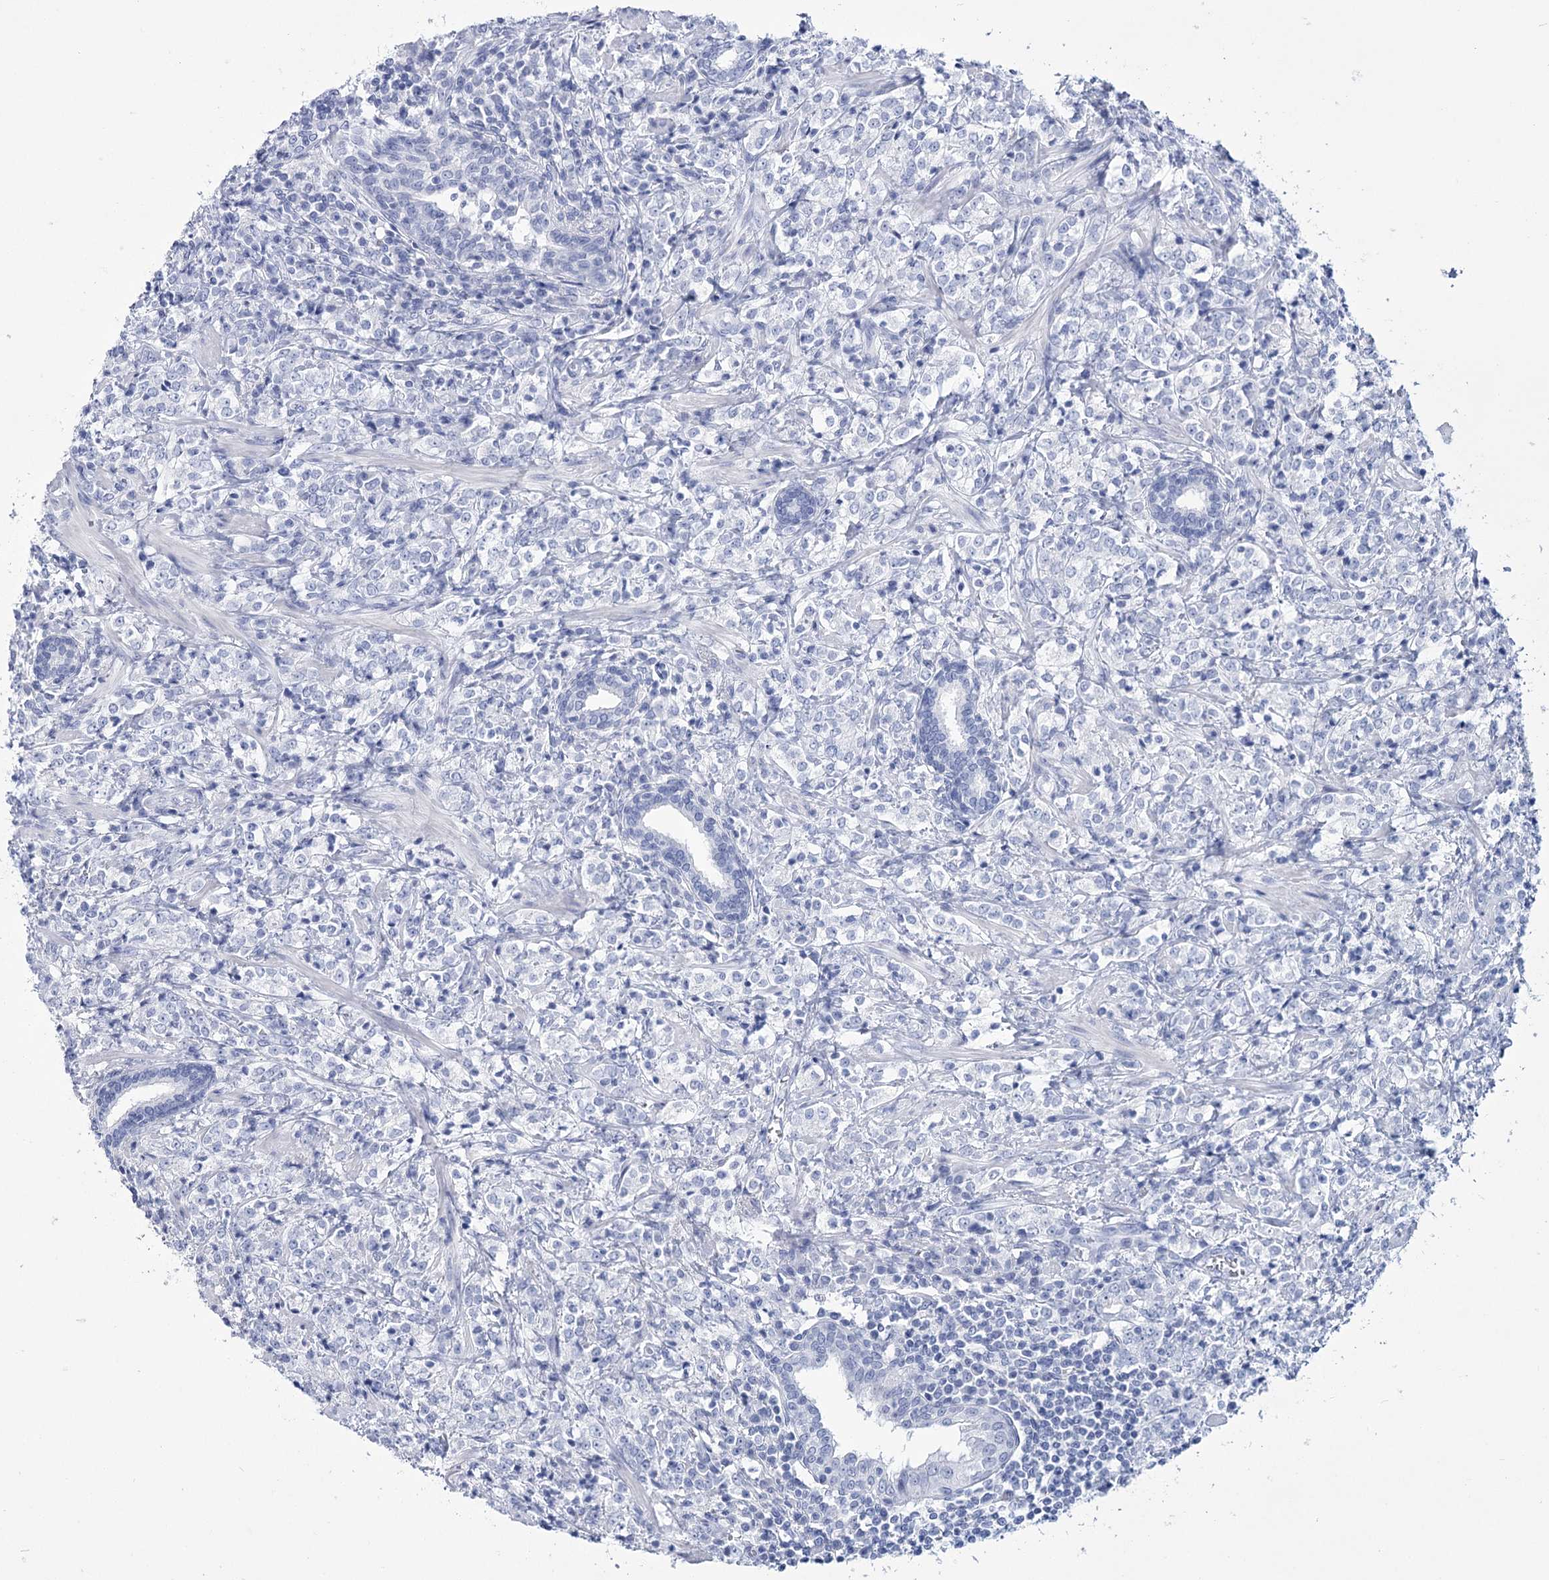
{"staining": {"intensity": "negative", "quantity": "none", "location": "none"}, "tissue": "prostate cancer", "cell_type": "Tumor cells", "image_type": "cancer", "snomed": [{"axis": "morphology", "description": "Adenocarcinoma, High grade"}, {"axis": "topography", "description": "Prostate"}], "caption": "Tumor cells show no significant positivity in prostate cancer (adenocarcinoma (high-grade)). The staining was performed using DAB to visualize the protein expression in brown, while the nuclei were stained in blue with hematoxylin (Magnification: 20x).", "gene": "RNF186", "patient": {"sex": "male", "age": 69}}